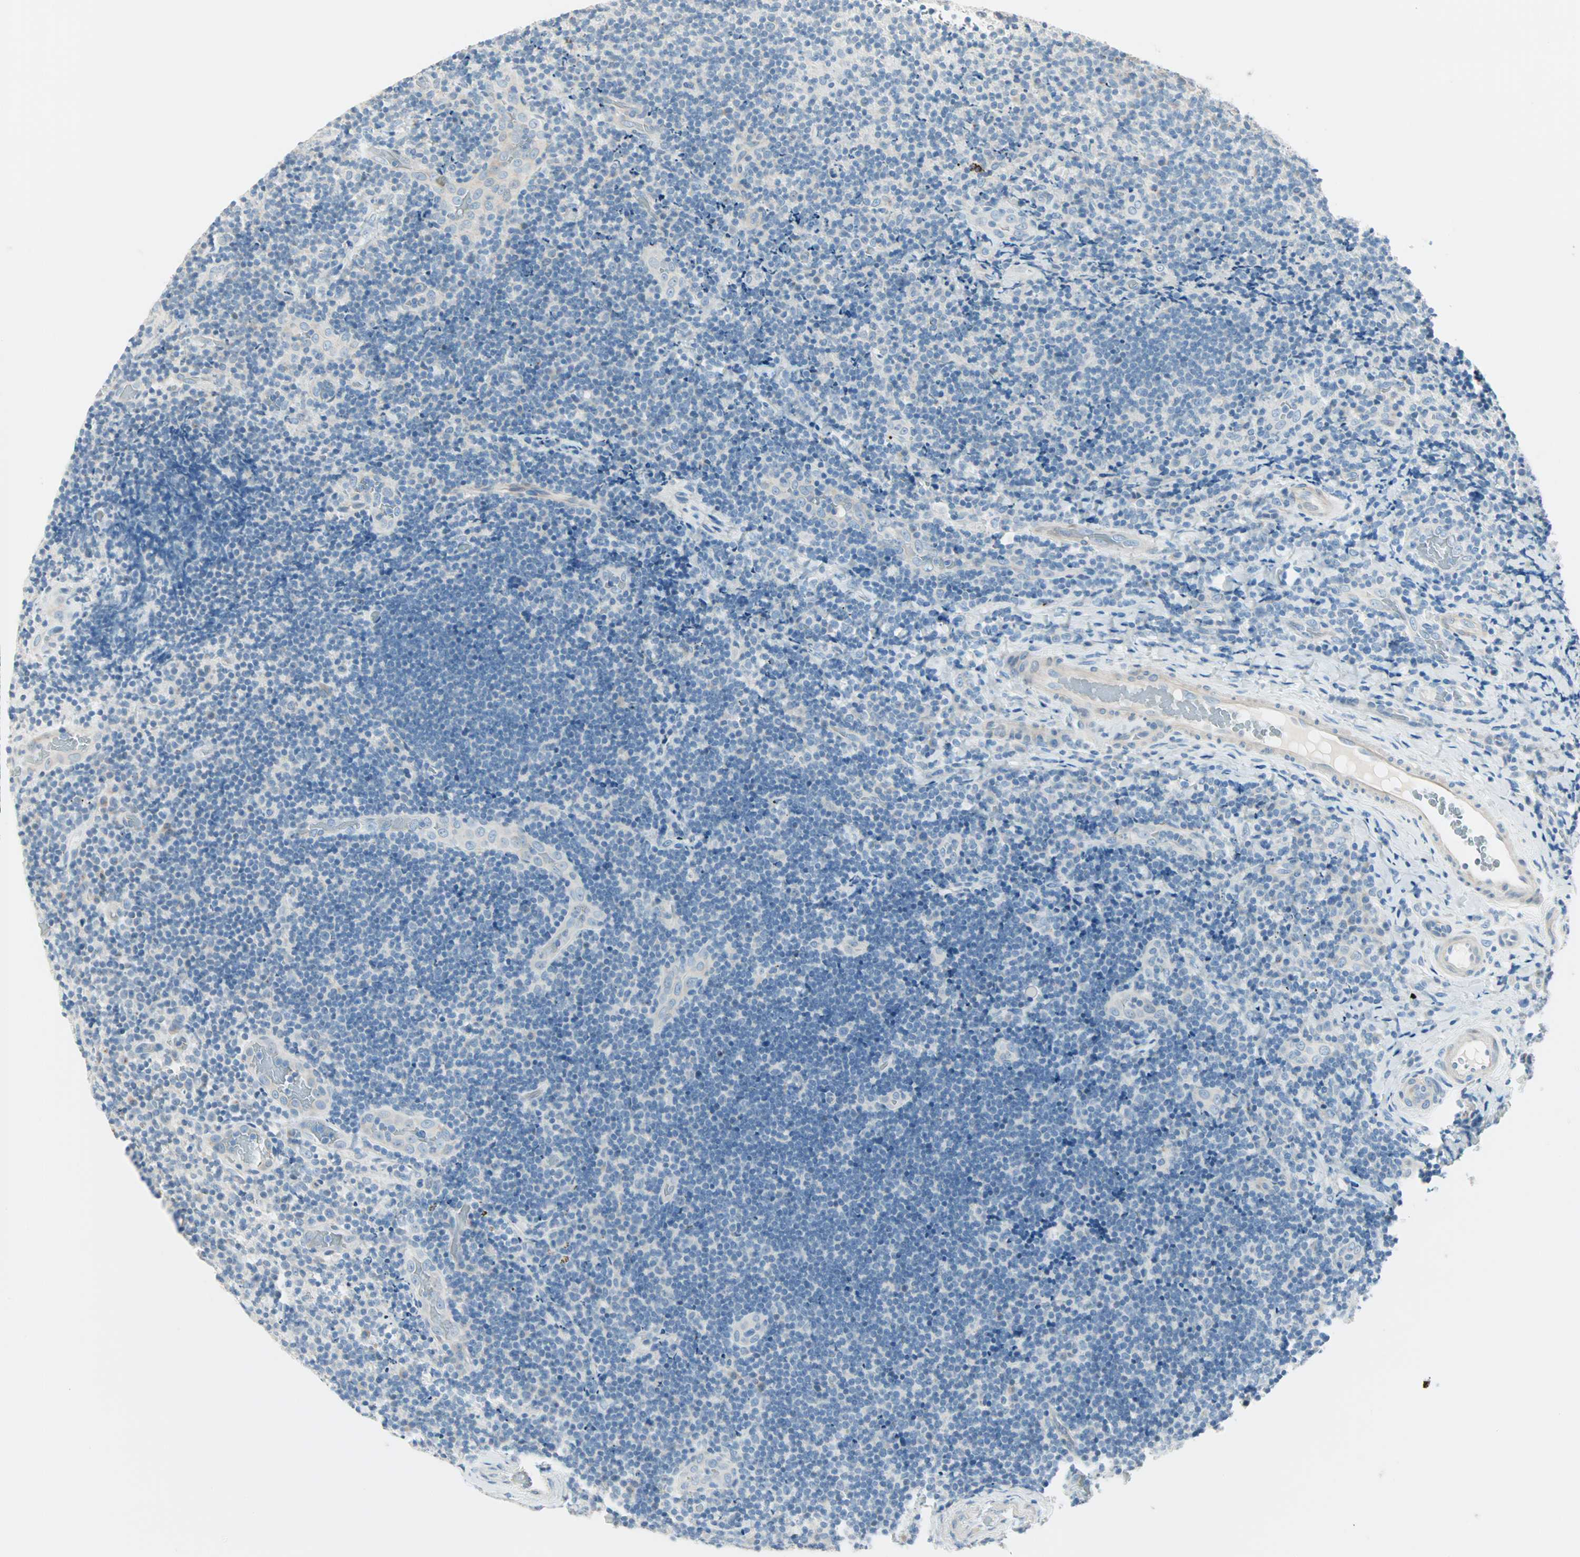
{"staining": {"intensity": "negative", "quantity": "none", "location": "none"}, "tissue": "lymphoma", "cell_type": "Tumor cells", "image_type": "cancer", "snomed": [{"axis": "morphology", "description": "Malignant lymphoma, non-Hodgkin's type, High grade"}, {"axis": "topography", "description": "Tonsil"}], "caption": "Immunohistochemistry of lymphoma reveals no positivity in tumor cells.", "gene": "SULT1C2", "patient": {"sex": "female", "age": 36}}